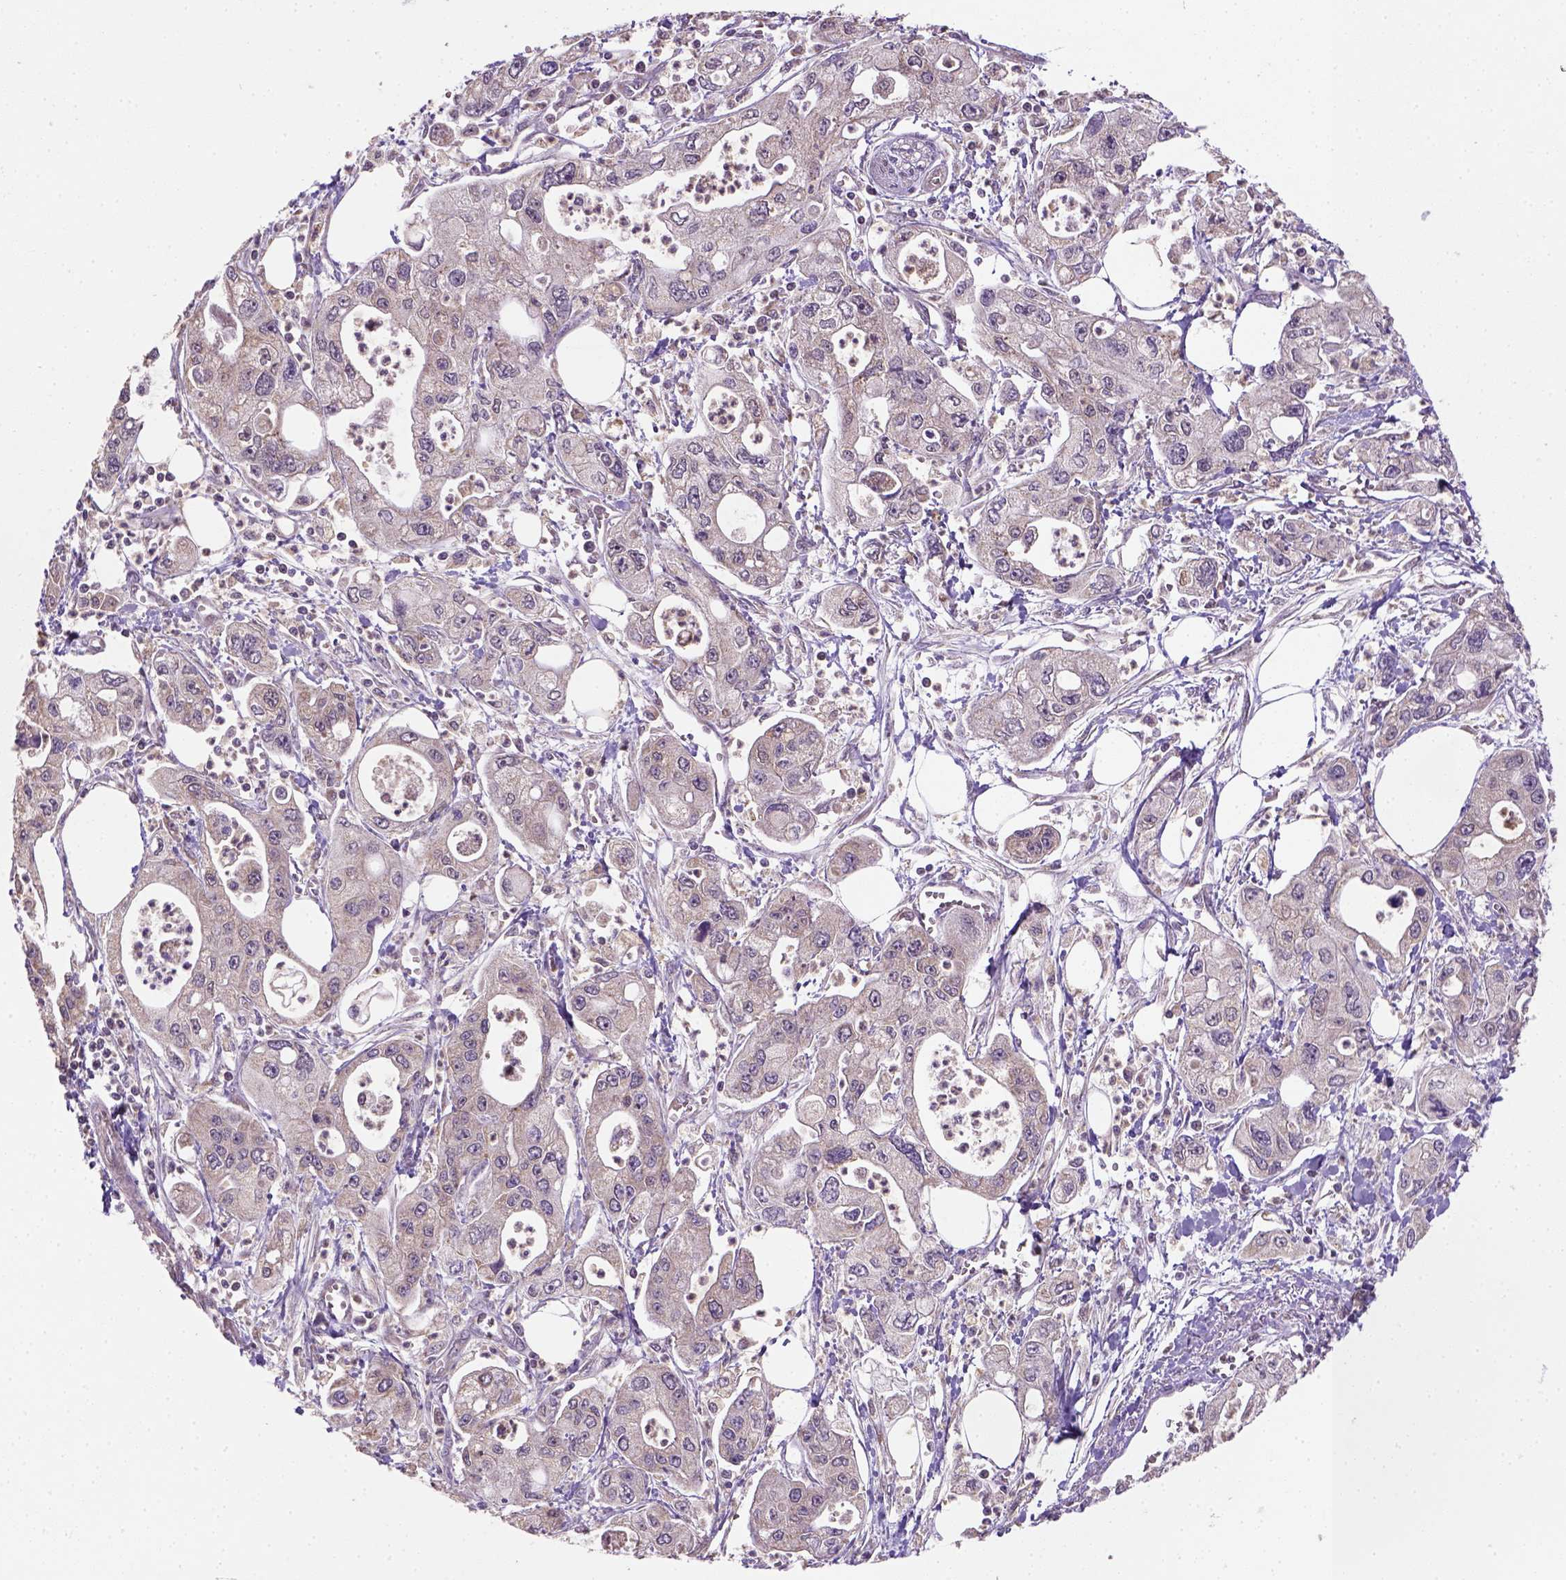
{"staining": {"intensity": "weak", "quantity": "<25%", "location": "cytoplasmic/membranous"}, "tissue": "pancreatic cancer", "cell_type": "Tumor cells", "image_type": "cancer", "snomed": [{"axis": "morphology", "description": "Adenocarcinoma, NOS"}, {"axis": "topography", "description": "Pancreas"}], "caption": "An image of adenocarcinoma (pancreatic) stained for a protein reveals no brown staining in tumor cells.", "gene": "NUDT10", "patient": {"sex": "male", "age": 70}}